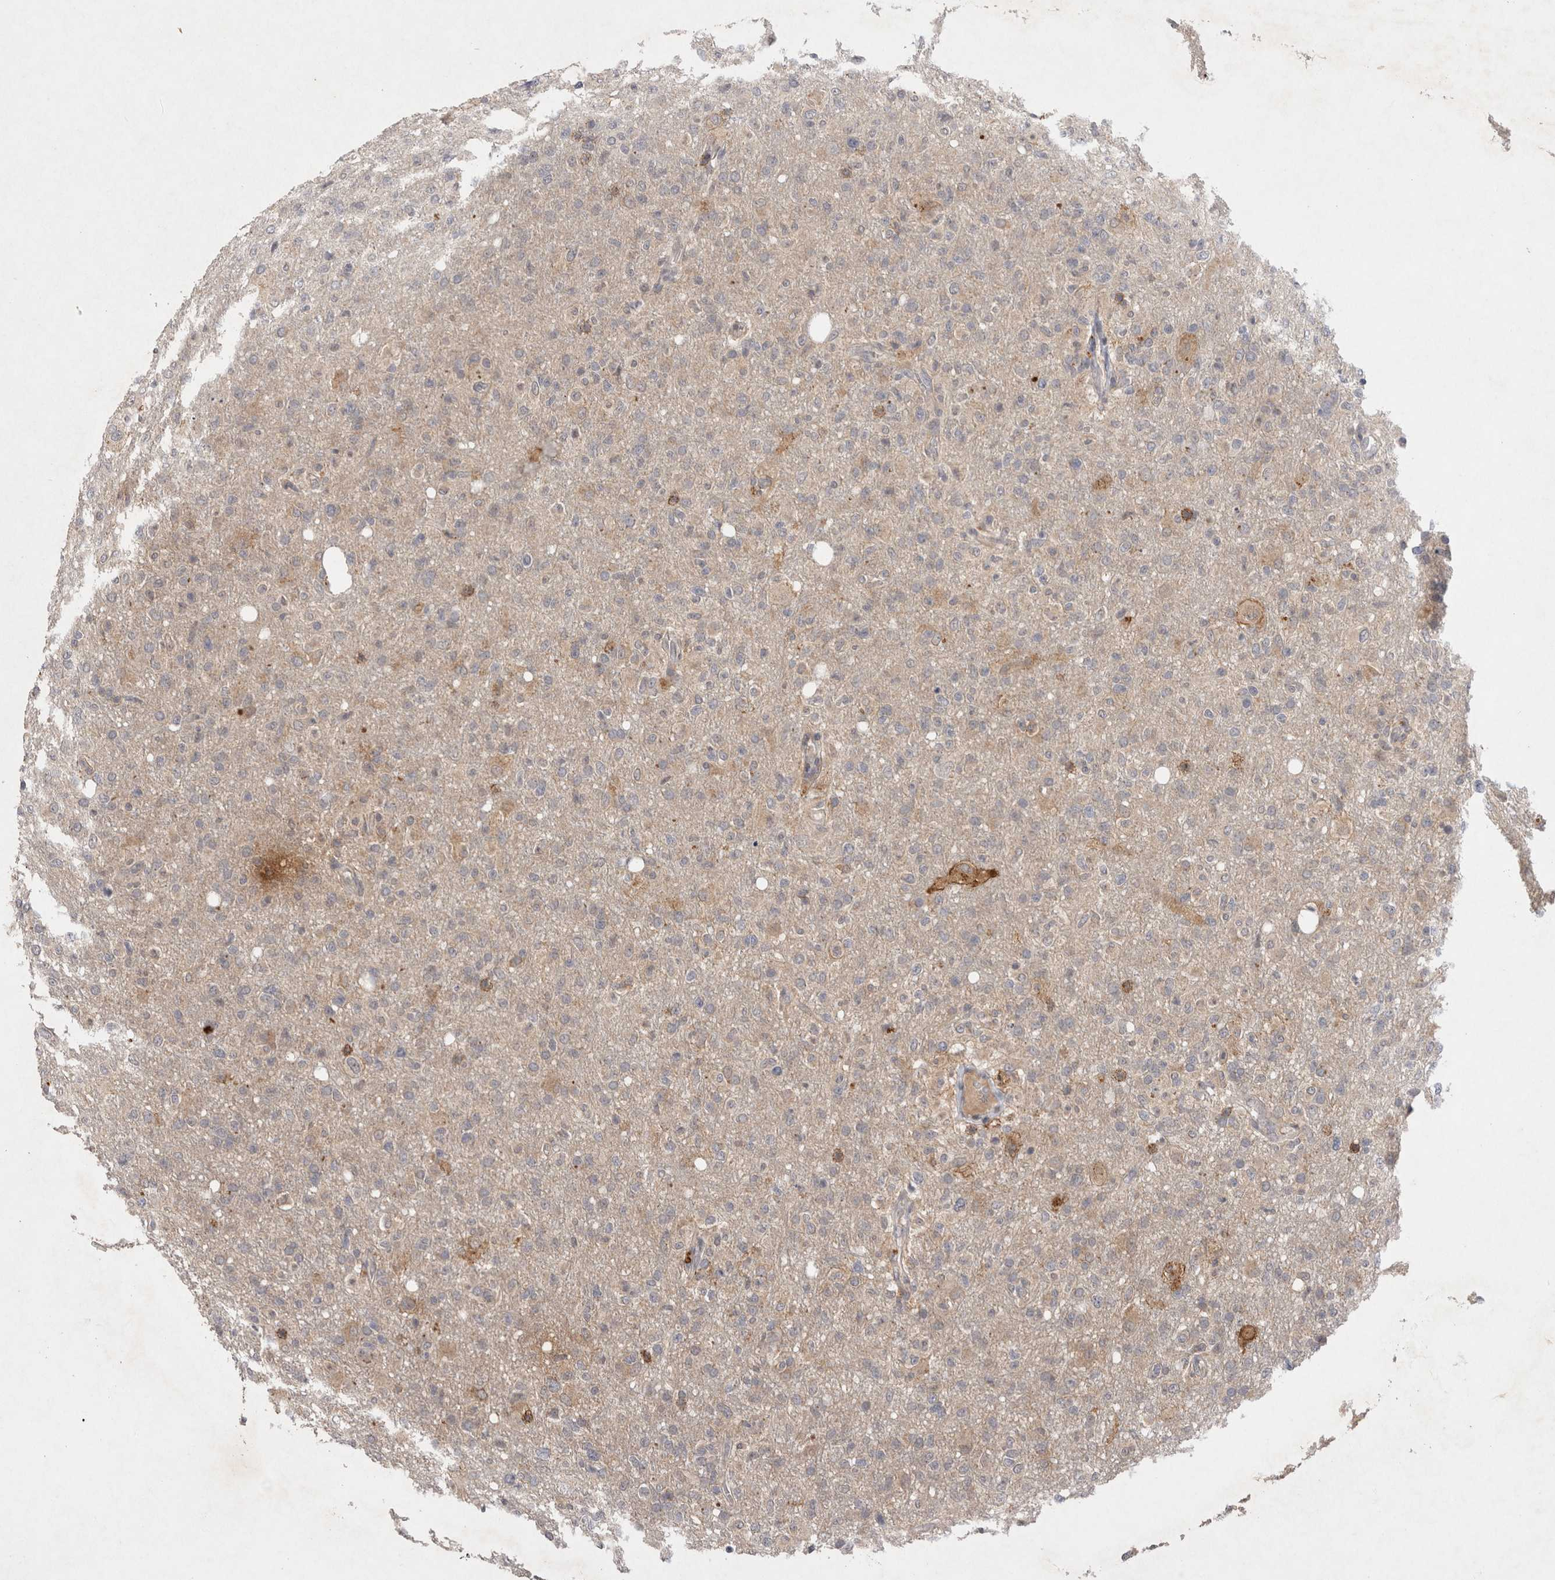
{"staining": {"intensity": "moderate", "quantity": "<25%", "location": "cytoplasmic/membranous"}, "tissue": "glioma", "cell_type": "Tumor cells", "image_type": "cancer", "snomed": [{"axis": "morphology", "description": "Glioma, malignant, High grade"}, {"axis": "topography", "description": "Brain"}], "caption": "Immunohistochemical staining of malignant high-grade glioma exhibits low levels of moderate cytoplasmic/membranous protein expression in approximately <25% of tumor cells. The staining is performed using DAB (3,3'-diaminobenzidine) brown chromogen to label protein expression. The nuclei are counter-stained blue using hematoxylin.", "gene": "RASSF3", "patient": {"sex": "female", "age": 57}}